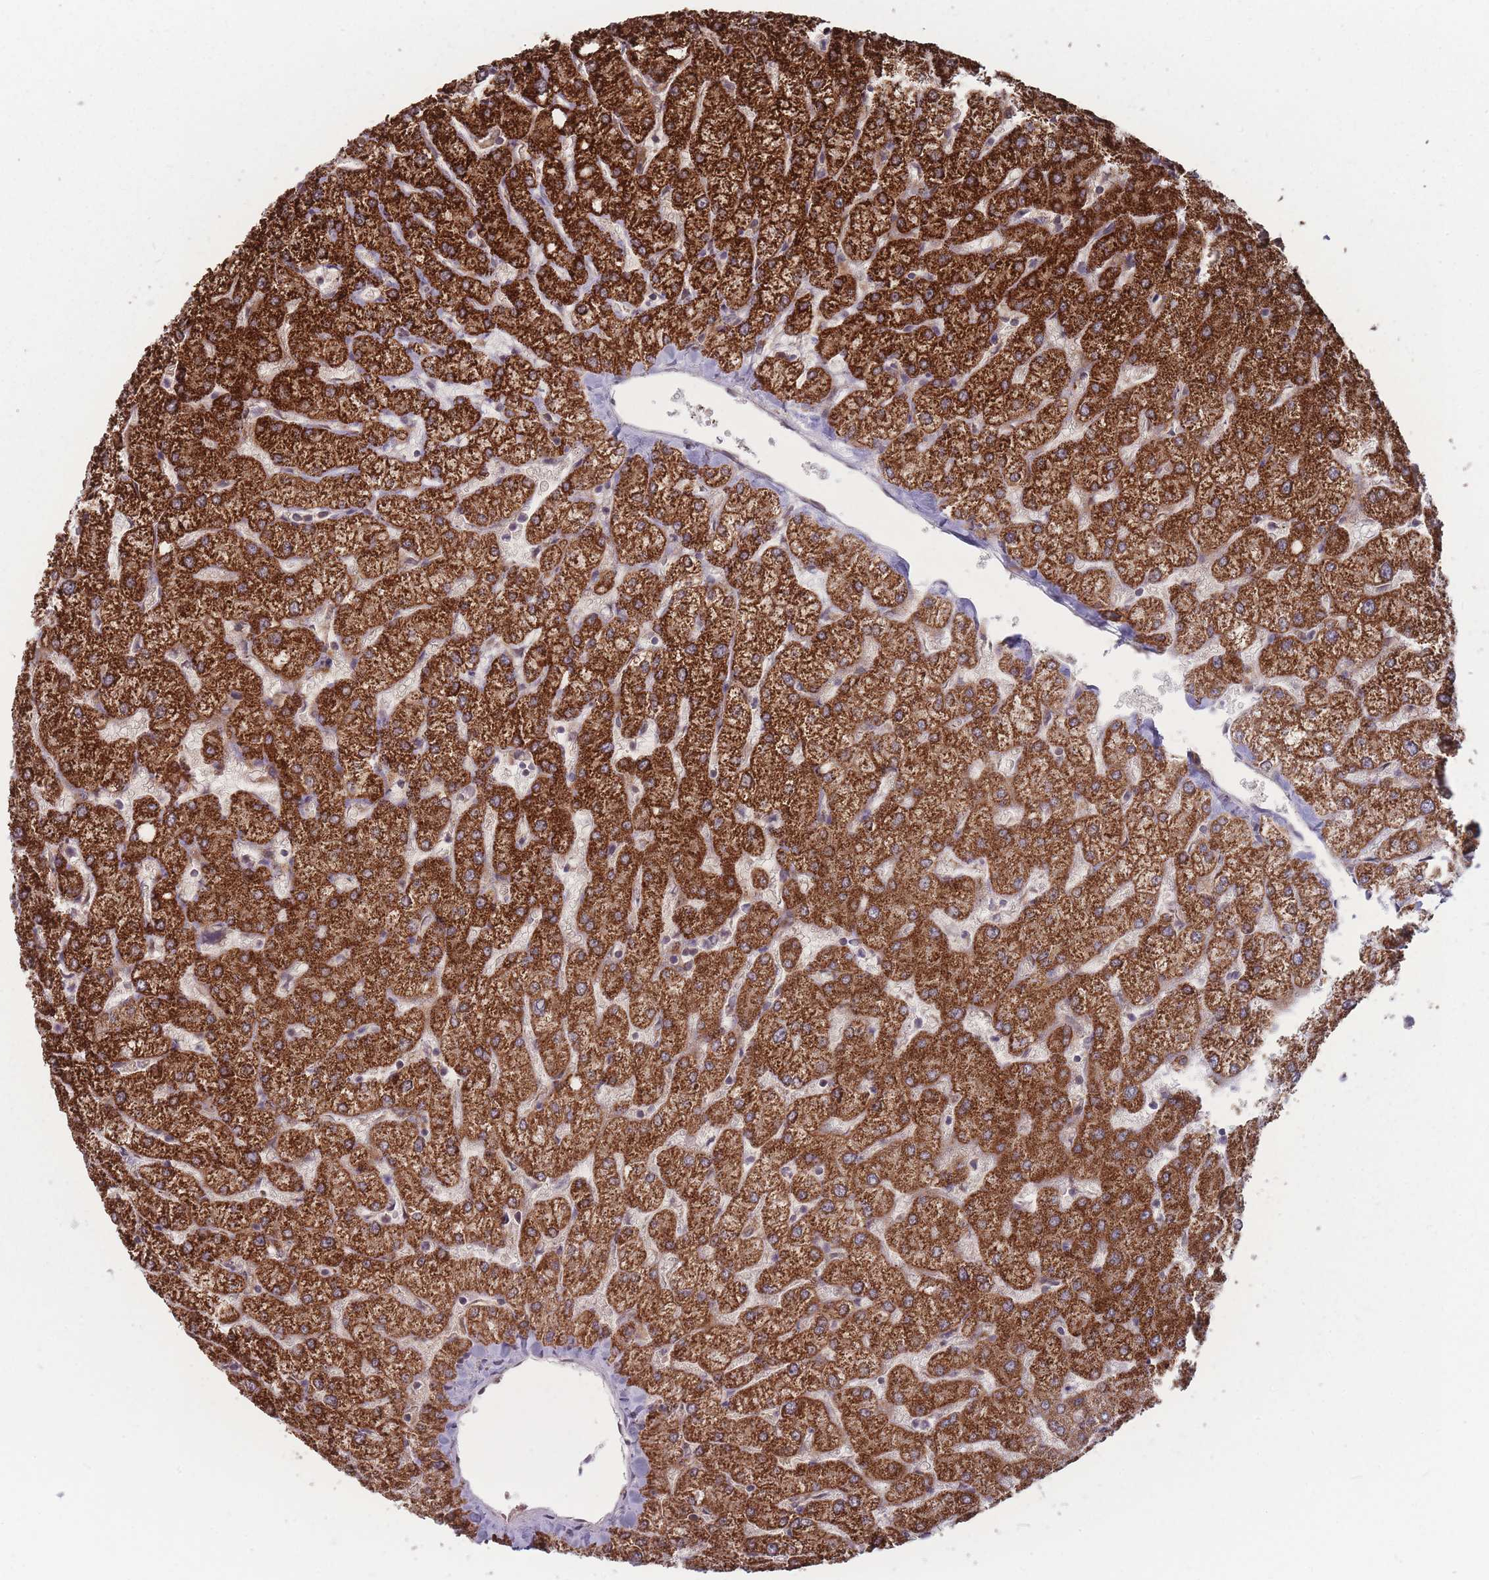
{"staining": {"intensity": "weak", "quantity": "<25%", "location": "nuclear"}, "tissue": "liver", "cell_type": "Cholangiocytes", "image_type": "normal", "snomed": [{"axis": "morphology", "description": "Normal tissue, NOS"}, {"axis": "topography", "description": "Liver"}], "caption": "DAB (3,3'-diaminobenzidine) immunohistochemical staining of benign liver demonstrates no significant positivity in cholangiocytes.", "gene": "RPS18", "patient": {"sex": "female", "age": 54}}